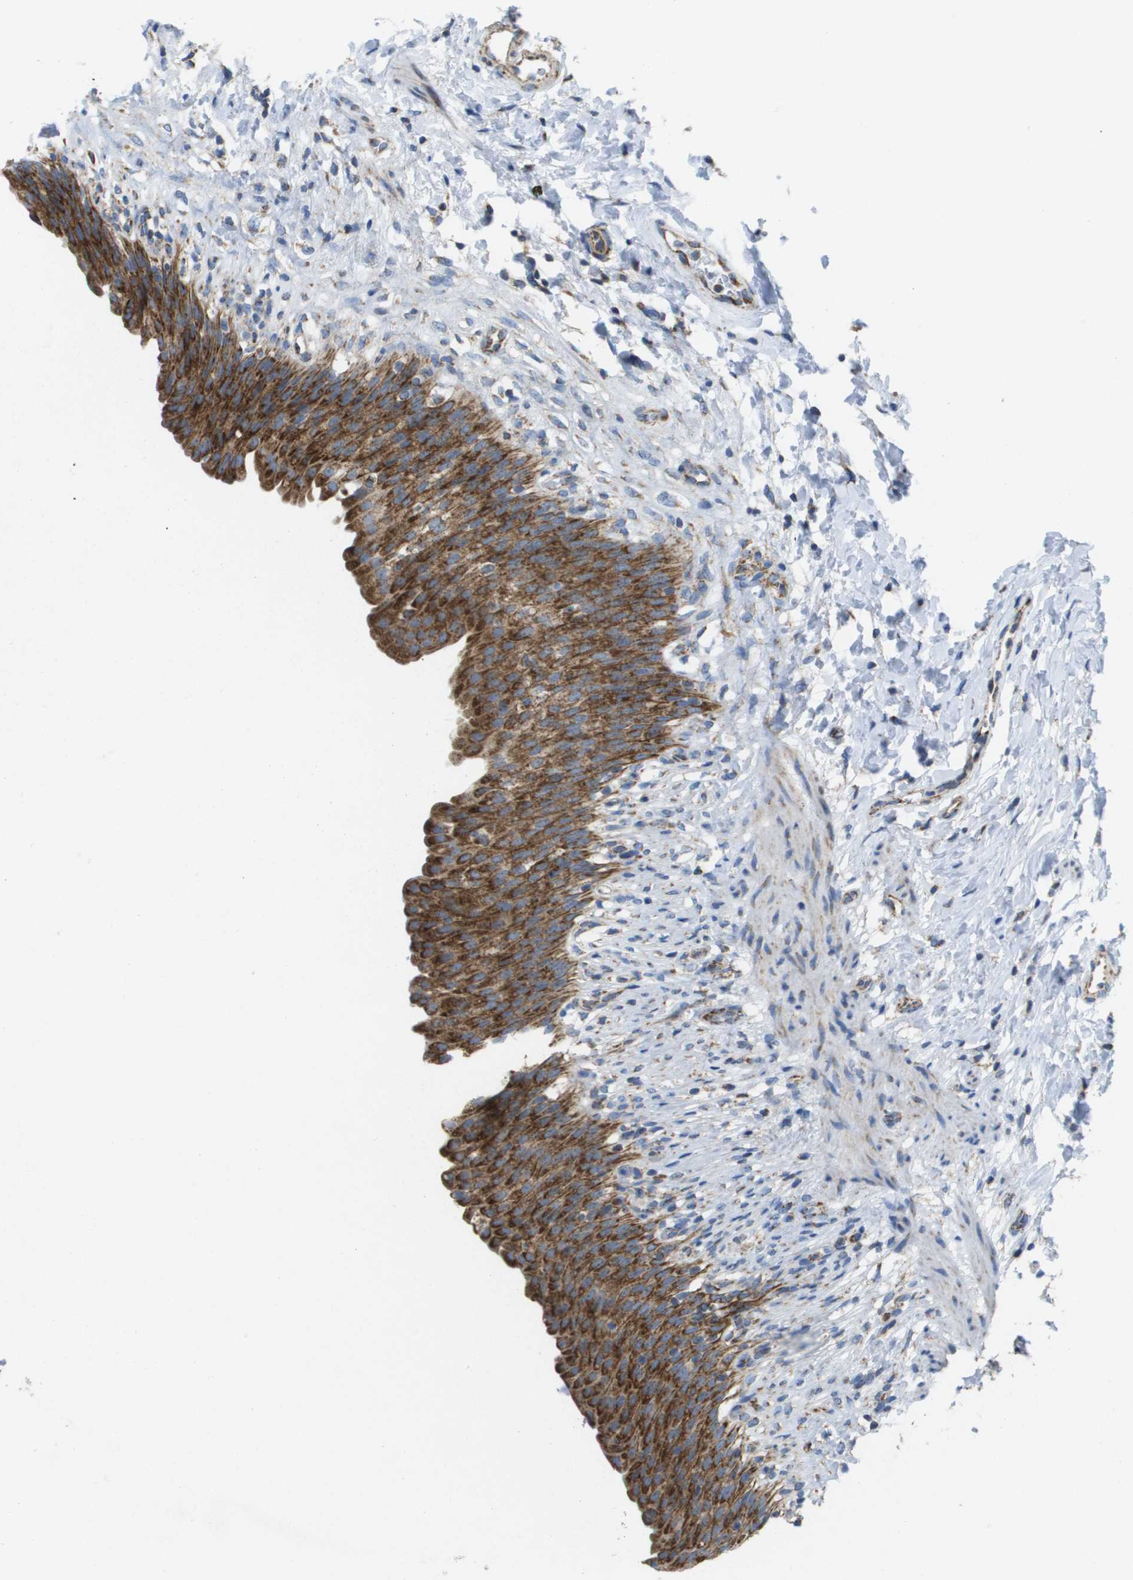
{"staining": {"intensity": "strong", "quantity": ">75%", "location": "cytoplasmic/membranous"}, "tissue": "urinary bladder", "cell_type": "Urothelial cells", "image_type": "normal", "snomed": [{"axis": "morphology", "description": "Normal tissue, NOS"}, {"axis": "topography", "description": "Urinary bladder"}], "caption": "Urothelial cells exhibit high levels of strong cytoplasmic/membranous expression in approximately >75% of cells in benign urinary bladder. The staining was performed using DAB to visualize the protein expression in brown, while the nuclei were stained in blue with hematoxylin (Magnification: 20x).", "gene": "FIS1", "patient": {"sex": "female", "age": 79}}